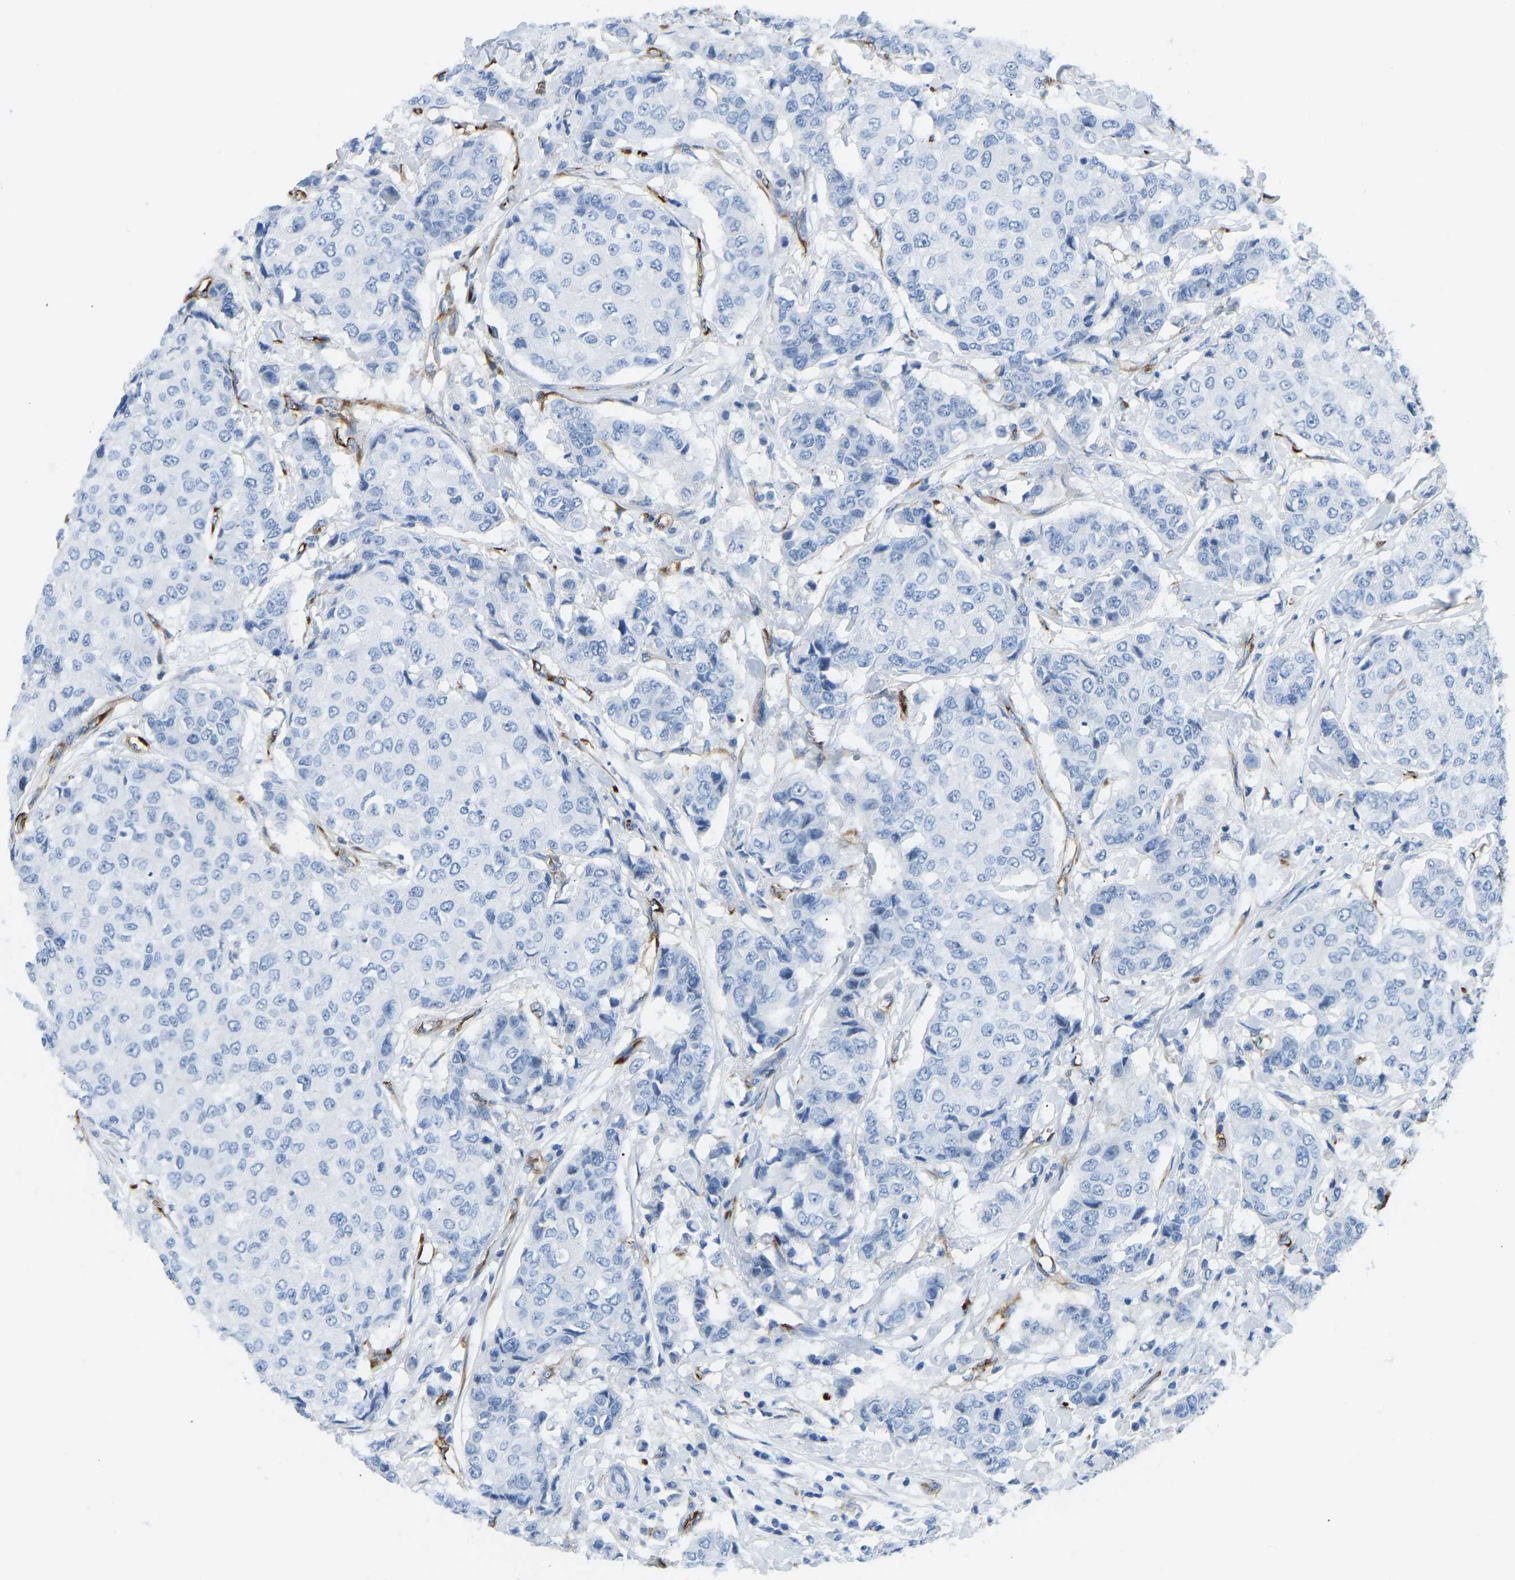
{"staining": {"intensity": "negative", "quantity": "none", "location": "none"}, "tissue": "breast cancer", "cell_type": "Tumor cells", "image_type": "cancer", "snomed": [{"axis": "morphology", "description": "Duct carcinoma"}, {"axis": "topography", "description": "Breast"}], "caption": "Tumor cells show no significant protein expression in intraductal carcinoma (breast).", "gene": "COL15A1", "patient": {"sex": "female", "age": 27}}